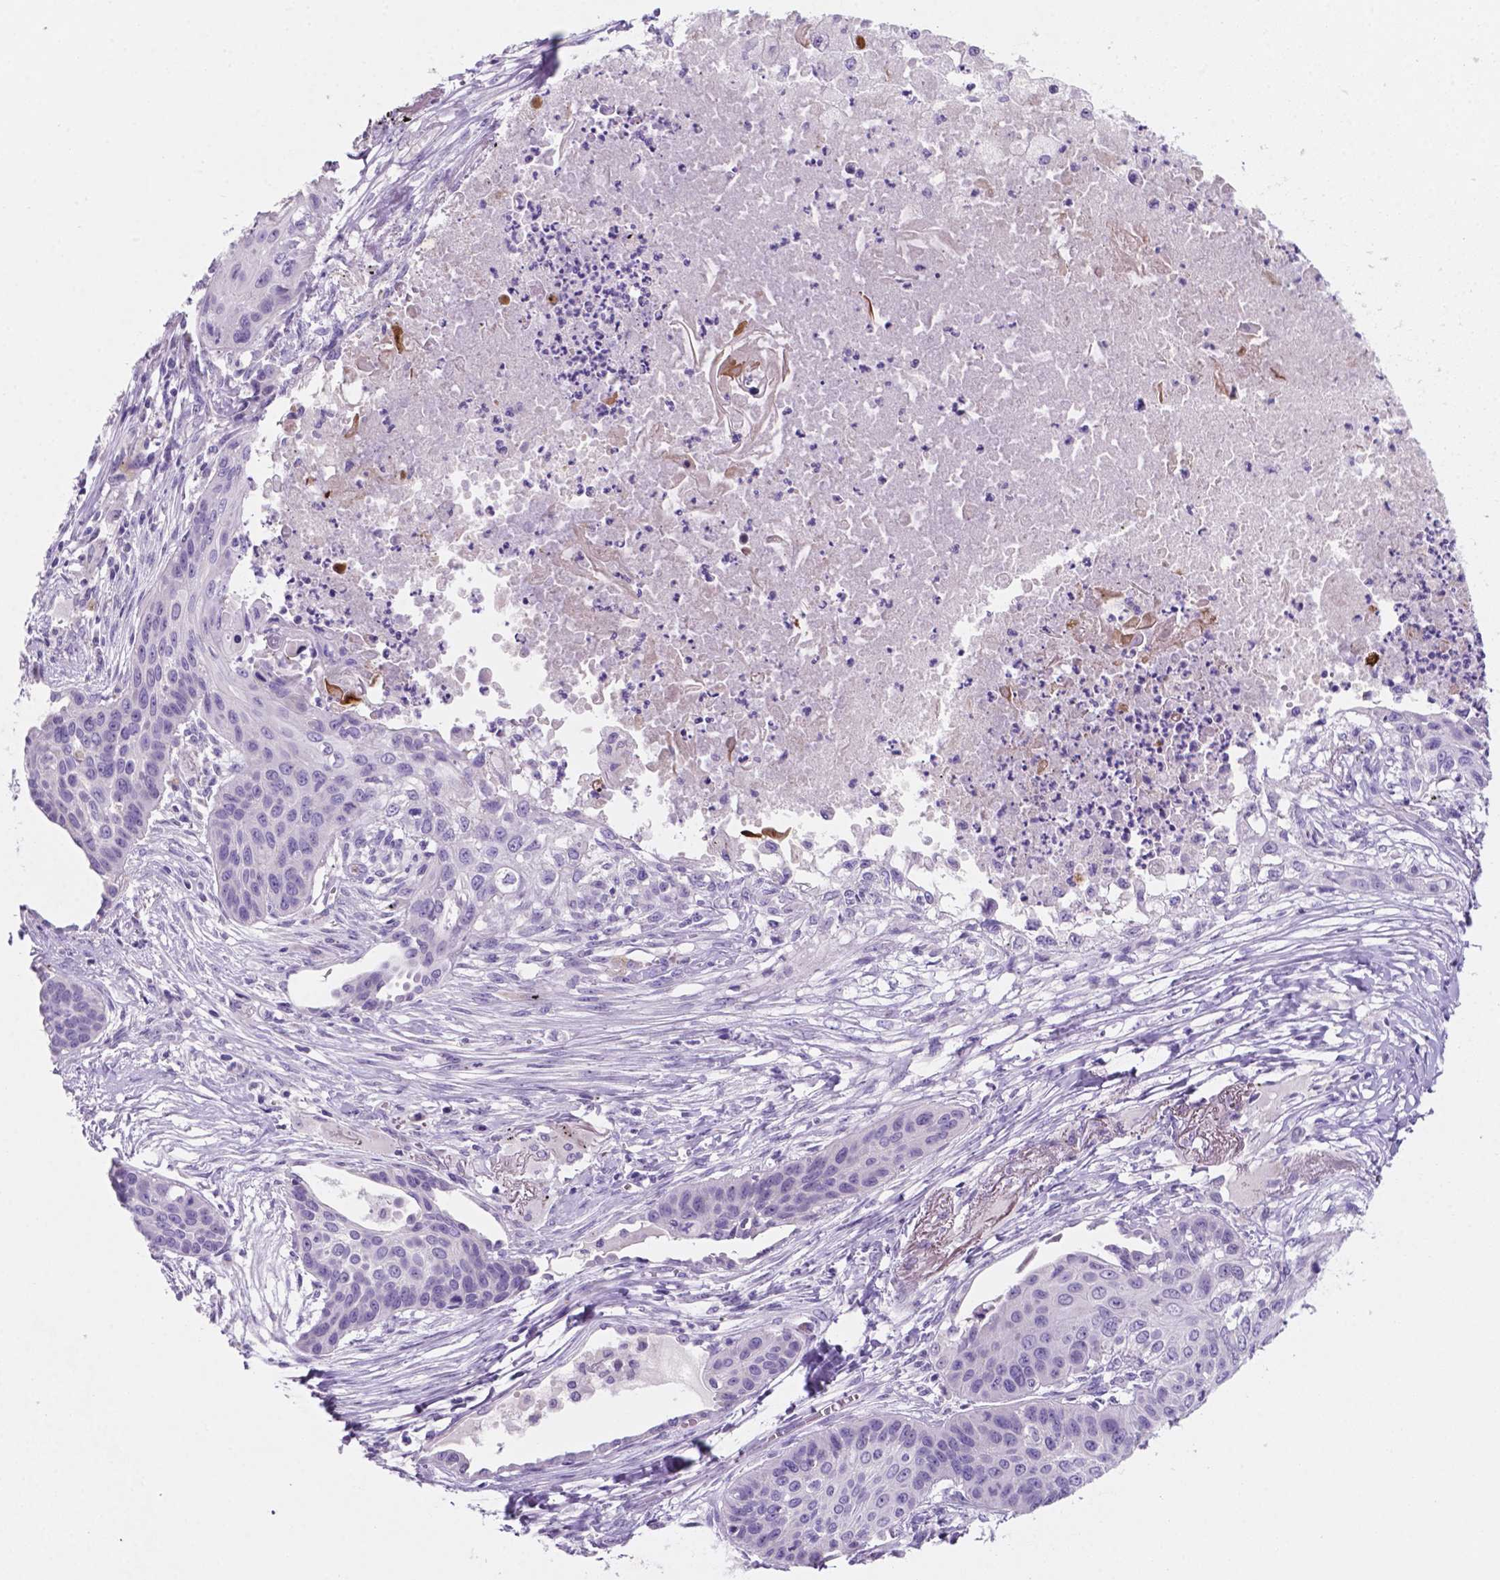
{"staining": {"intensity": "negative", "quantity": "none", "location": "none"}, "tissue": "lung cancer", "cell_type": "Tumor cells", "image_type": "cancer", "snomed": [{"axis": "morphology", "description": "Squamous cell carcinoma, NOS"}, {"axis": "topography", "description": "Lung"}], "caption": "This is a micrograph of immunohistochemistry staining of squamous cell carcinoma (lung), which shows no expression in tumor cells. The staining was performed using DAB (3,3'-diaminobenzidine) to visualize the protein expression in brown, while the nuclei were stained in blue with hematoxylin (Magnification: 20x).", "gene": "EBLN2", "patient": {"sex": "male", "age": 71}}